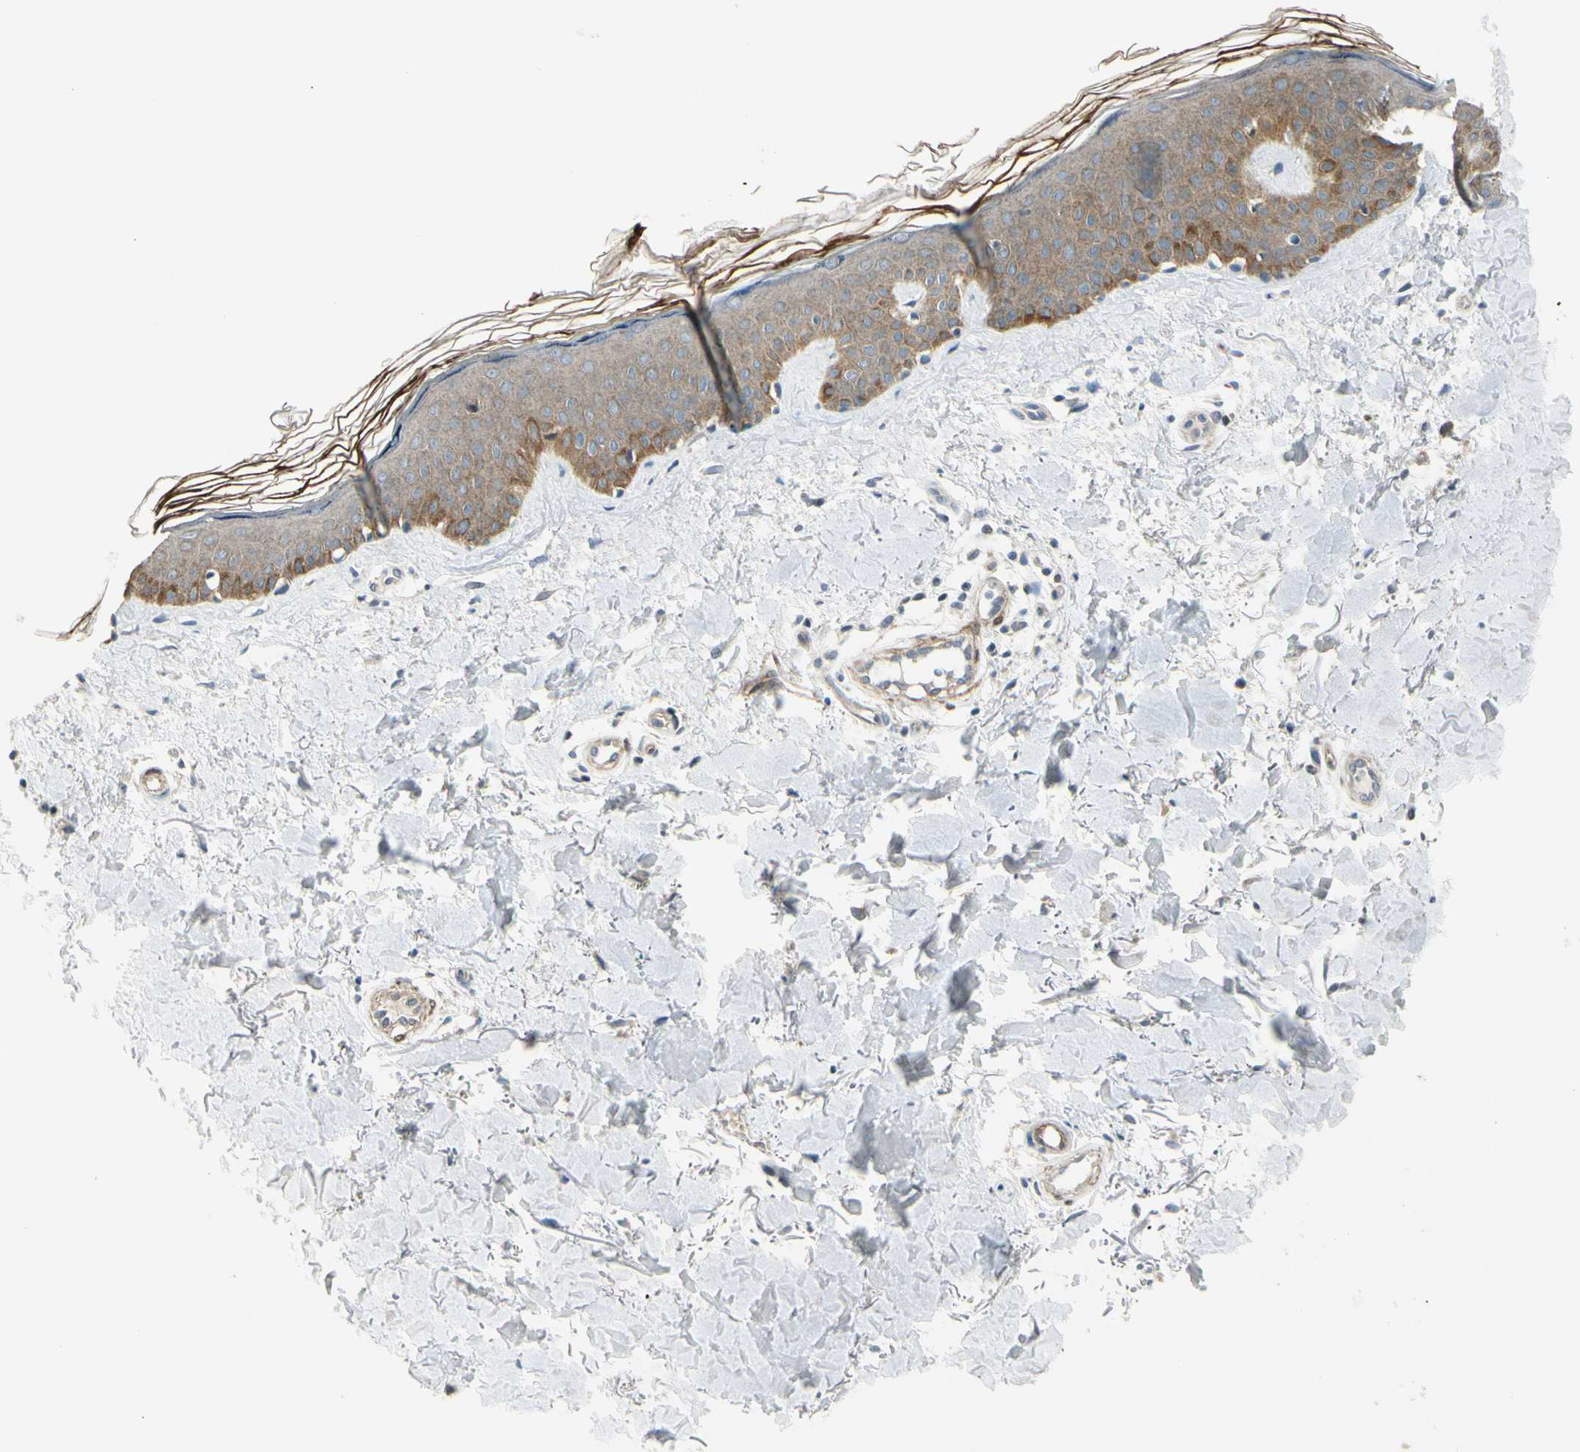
{"staining": {"intensity": "negative", "quantity": "none", "location": "none"}, "tissue": "skin", "cell_type": "Fibroblasts", "image_type": "normal", "snomed": [{"axis": "morphology", "description": "Normal tissue, NOS"}, {"axis": "topography", "description": "Skin"}], "caption": "Fibroblasts are negative for brown protein staining in unremarkable skin. The staining was performed using DAB to visualize the protein expression in brown, while the nuclei were stained in blue with hematoxylin (Magnification: 20x).", "gene": "FHL2", "patient": {"sex": "male", "age": 67}}